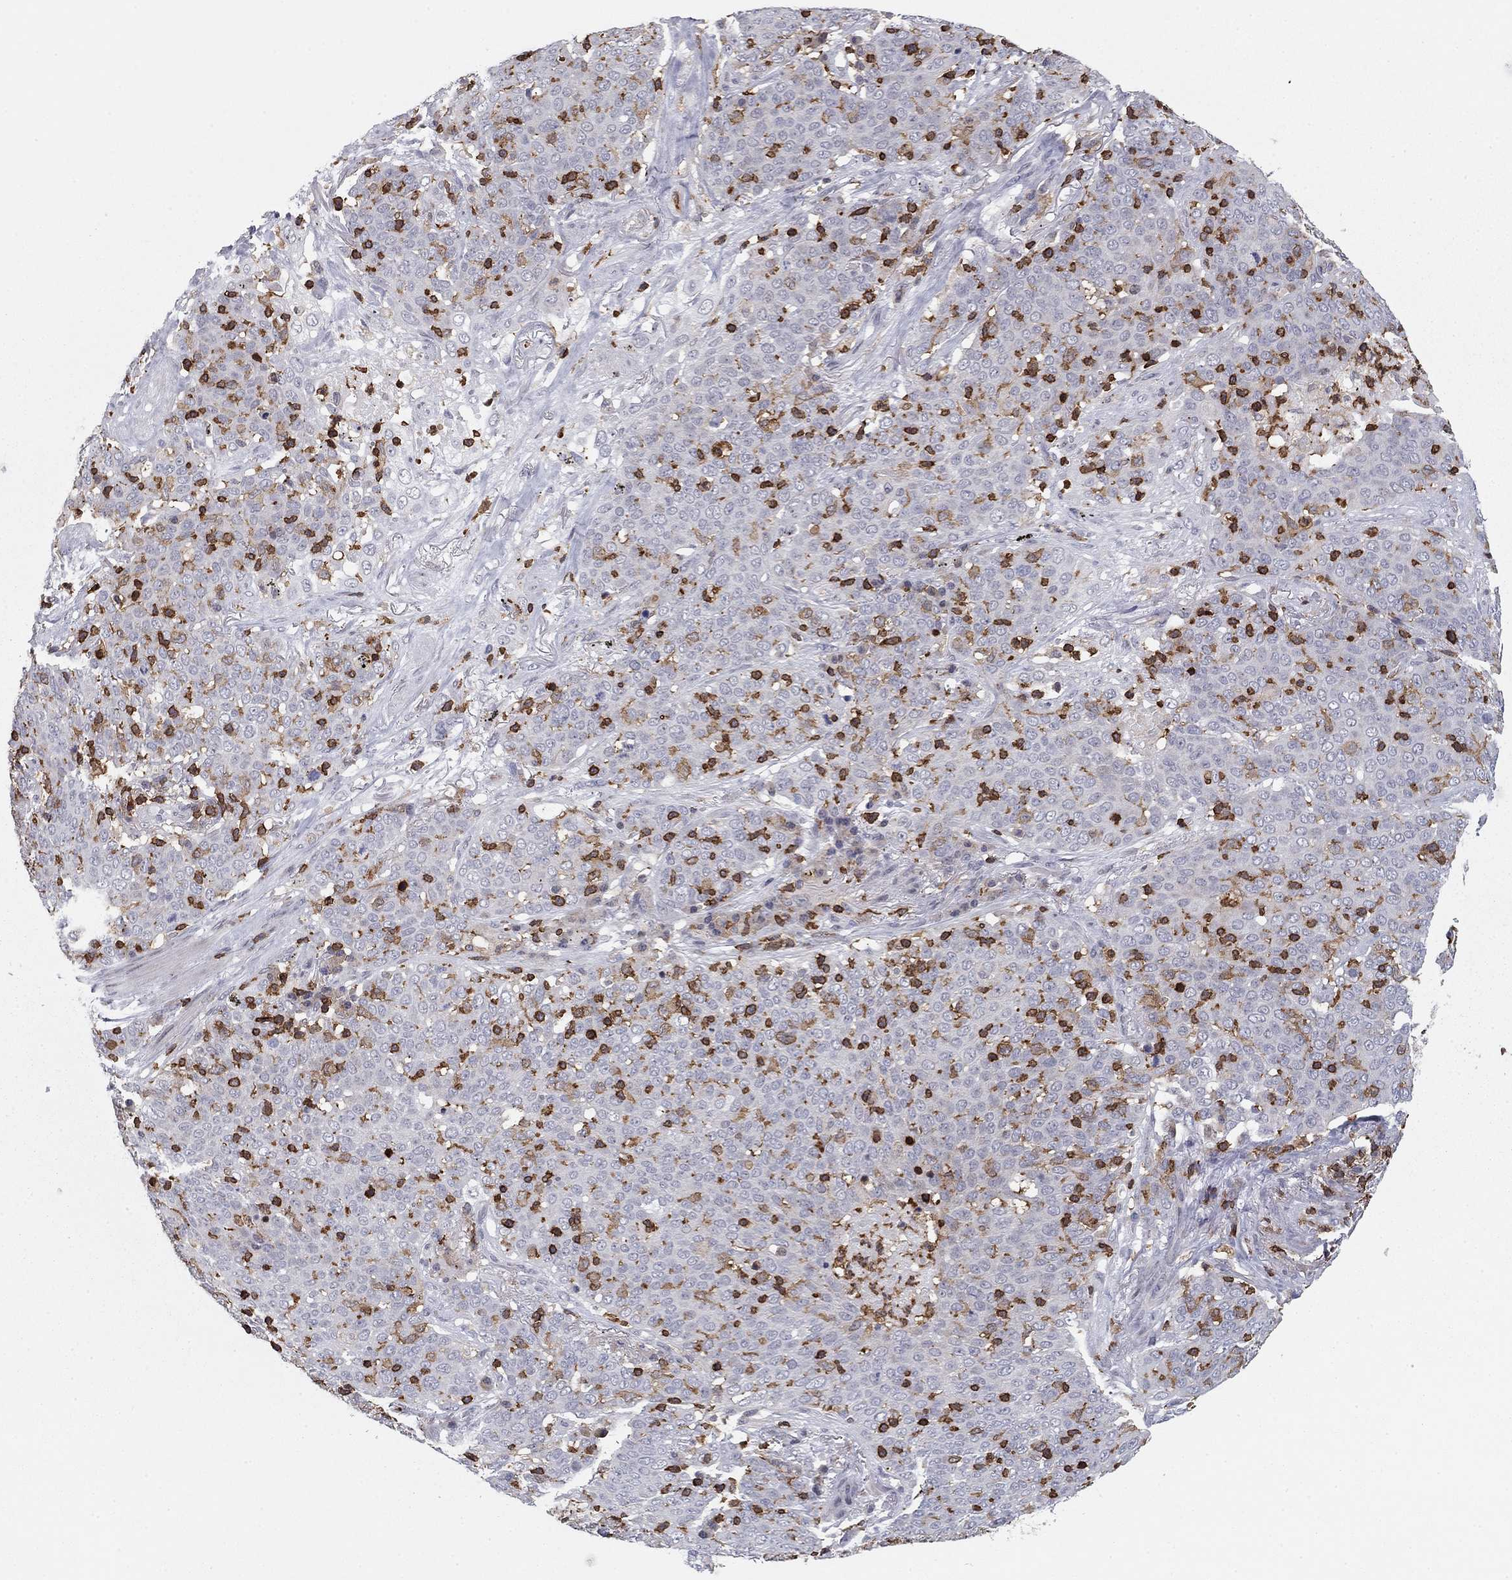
{"staining": {"intensity": "negative", "quantity": "none", "location": "none"}, "tissue": "lung cancer", "cell_type": "Tumor cells", "image_type": "cancer", "snomed": [{"axis": "morphology", "description": "Squamous cell carcinoma, NOS"}, {"axis": "topography", "description": "Lung"}], "caption": "Immunohistochemical staining of lung cancer (squamous cell carcinoma) reveals no significant expression in tumor cells.", "gene": "ARHGAP27", "patient": {"sex": "male", "age": 82}}